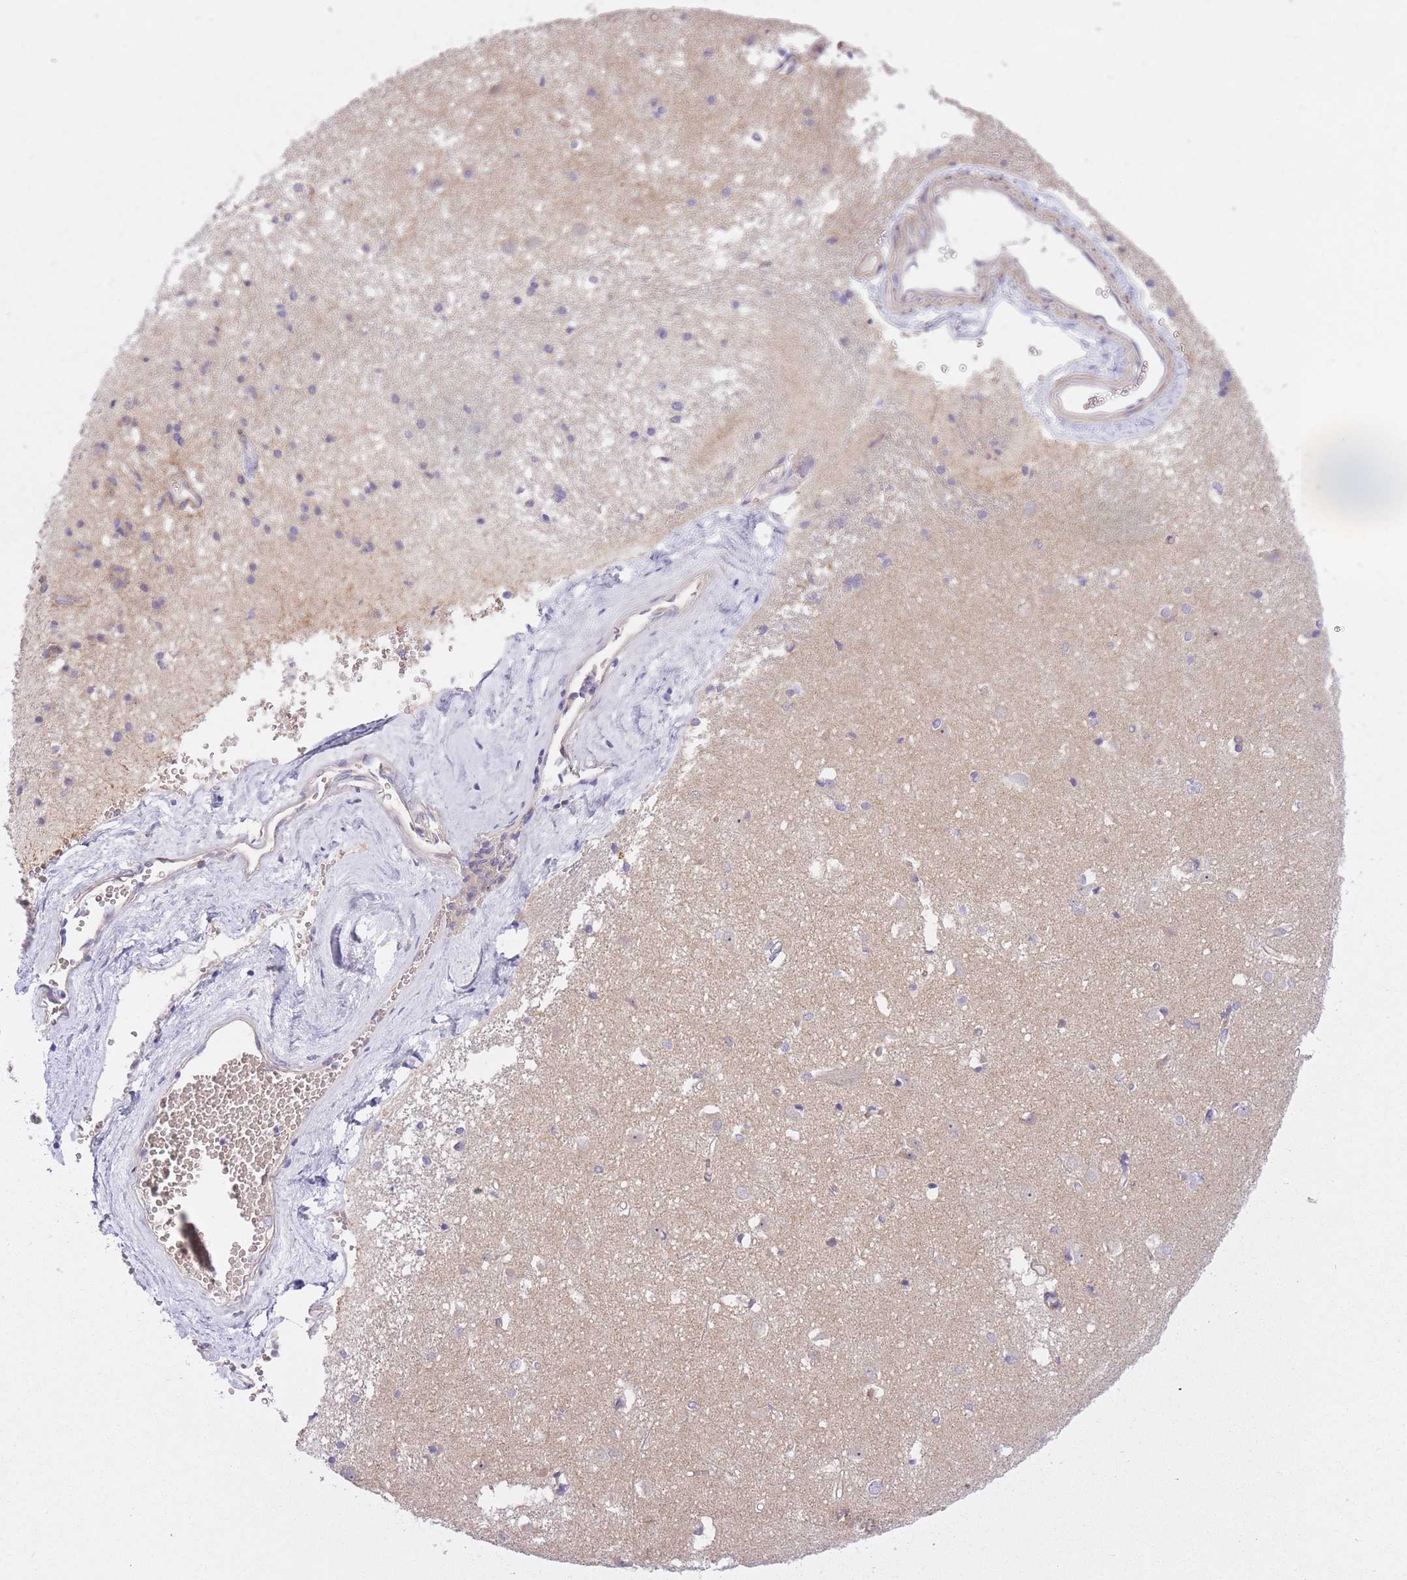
{"staining": {"intensity": "negative", "quantity": "none", "location": "none"}, "tissue": "caudate", "cell_type": "Glial cells", "image_type": "normal", "snomed": [{"axis": "morphology", "description": "Normal tissue, NOS"}, {"axis": "topography", "description": "Lateral ventricle wall"}], "caption": "Immunohistochemistry photomicrograph of unremarkable caudate: human caudate stained with DAB (3,3'-diaminobenzidine) exhibits no significant protein staining in glial cells. (Immunohistochemistry (ihc), brightfield microscopy, high magnification).", "gene": "REV1", "patient": {"sex": "male", "age": 37}}